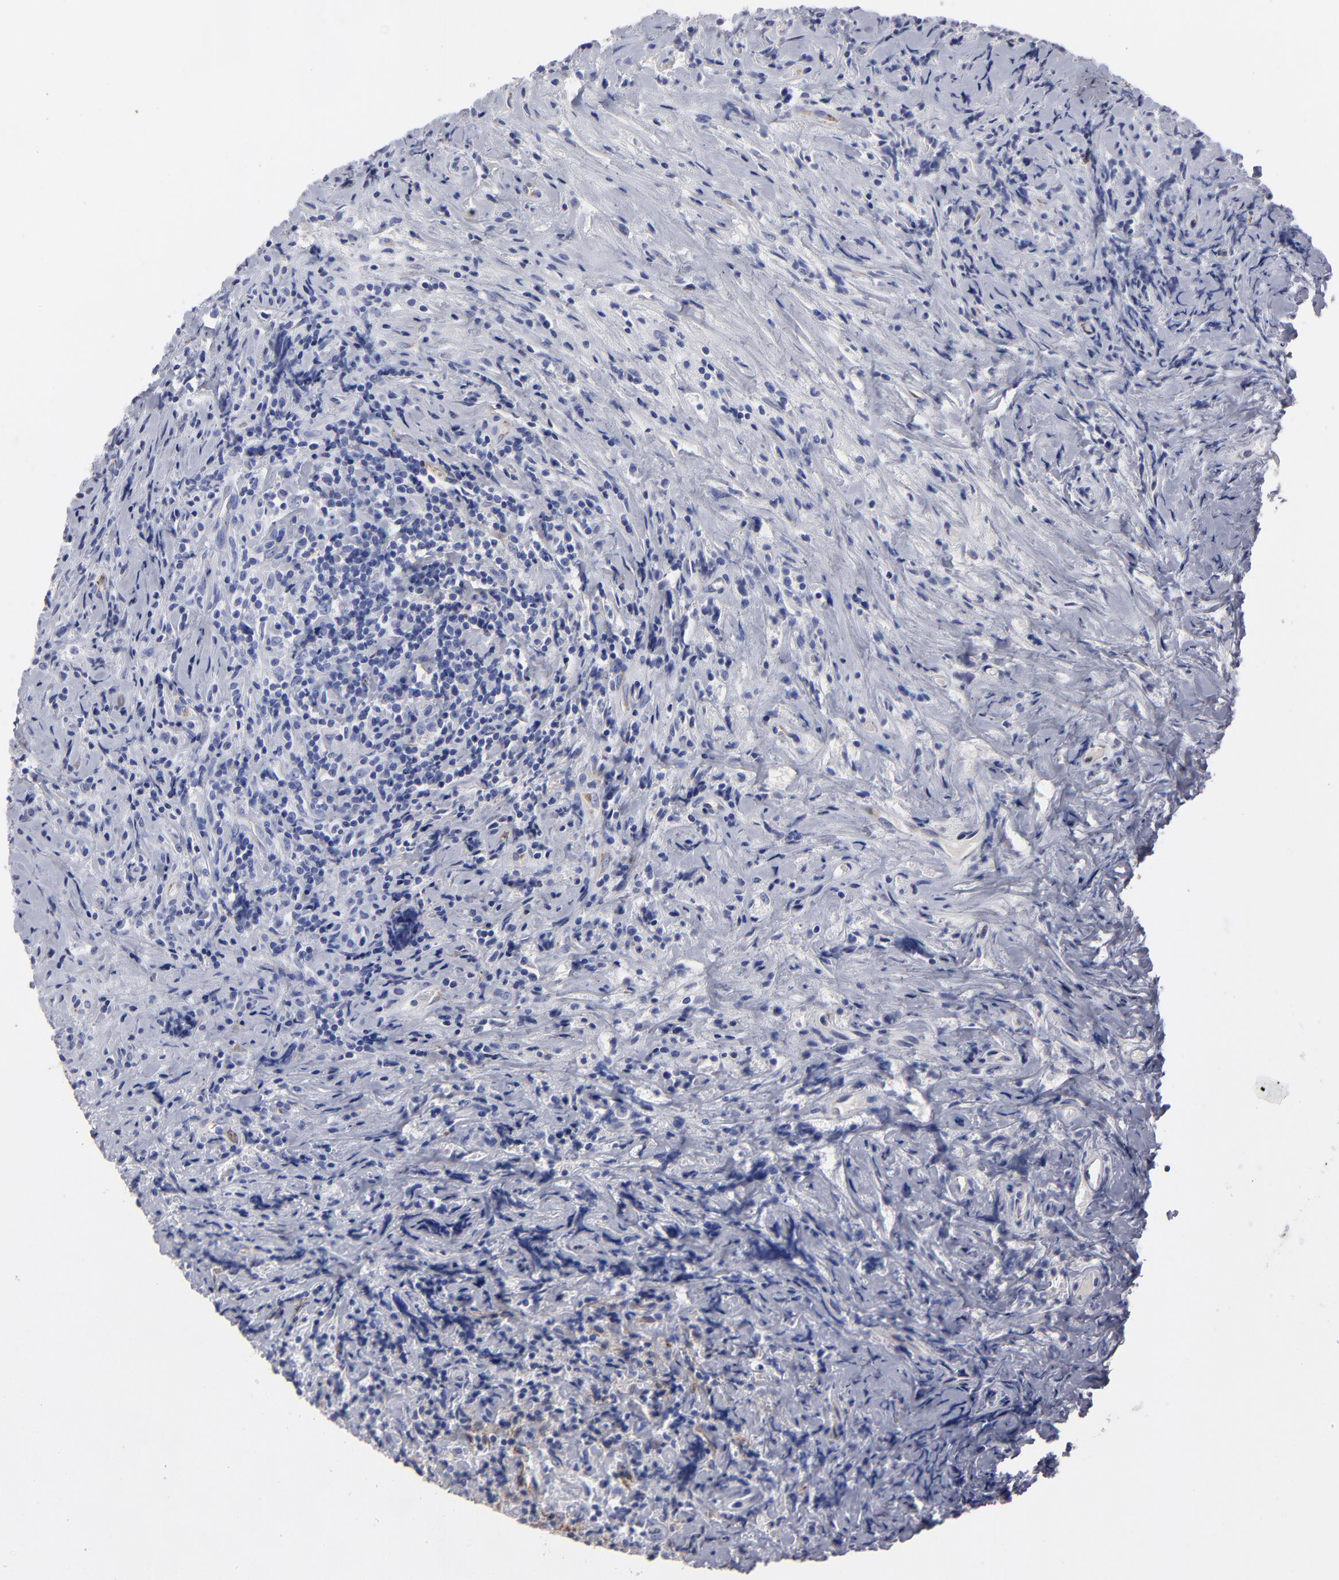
{"staining": {"intensity": "negative", "quantity": "none", "location": "none"}, "tissue": "lymphoma", "cell_type": "Tumor cells", "image_type": "cancer", "snomed": [{"axis": "morphology", "description": "Hodgkin's disease, NOS"}, {"axis": "topography", "description": "Lymph node"}], "caption": "Immunohistochemical staining of lymphoma shows no significant expression in tumor cells.", "gene": "CADM3", "patient": {"sex": "female", "age": 25}}